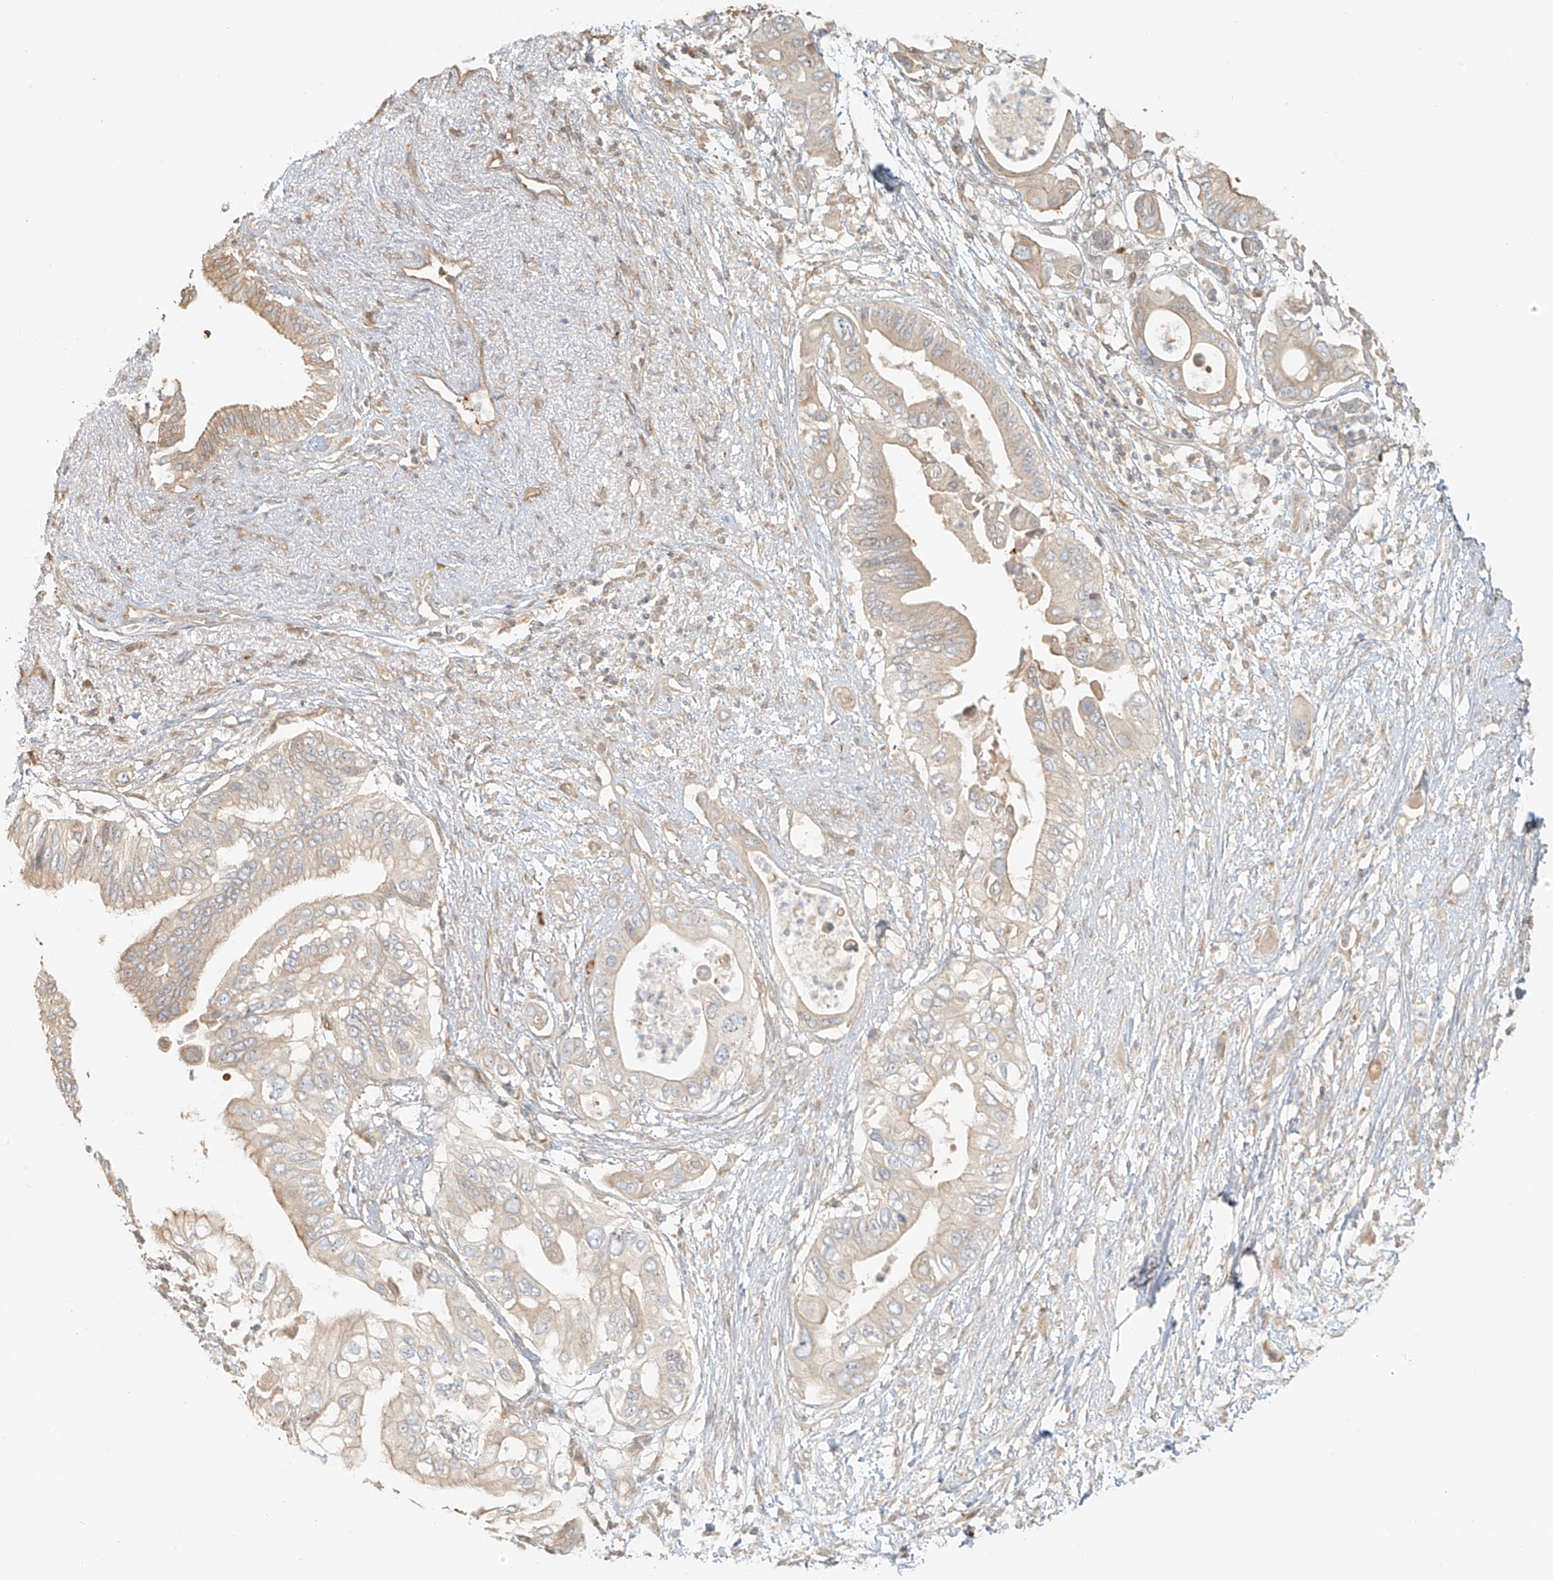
{"staining": {"intensity": "weak", "quantity": "<25%", "location": "cytoplasmic/membranous"}, "tissue": "pancreatic cancer", "cell_type": "Tumor cells", "image_type": "cancer", "snomed": [{"axis": "morphology", "description": "Adenocarcinoma, NOS"}, {"axis": "topography", "description": "Pancreas"}], "caption": "Histopathology image shows no protein positivity in tumor cells of pancreatic cancer tissue.", "gene": "UPK1B", "patient": {"sex": "male", "age": 66}}